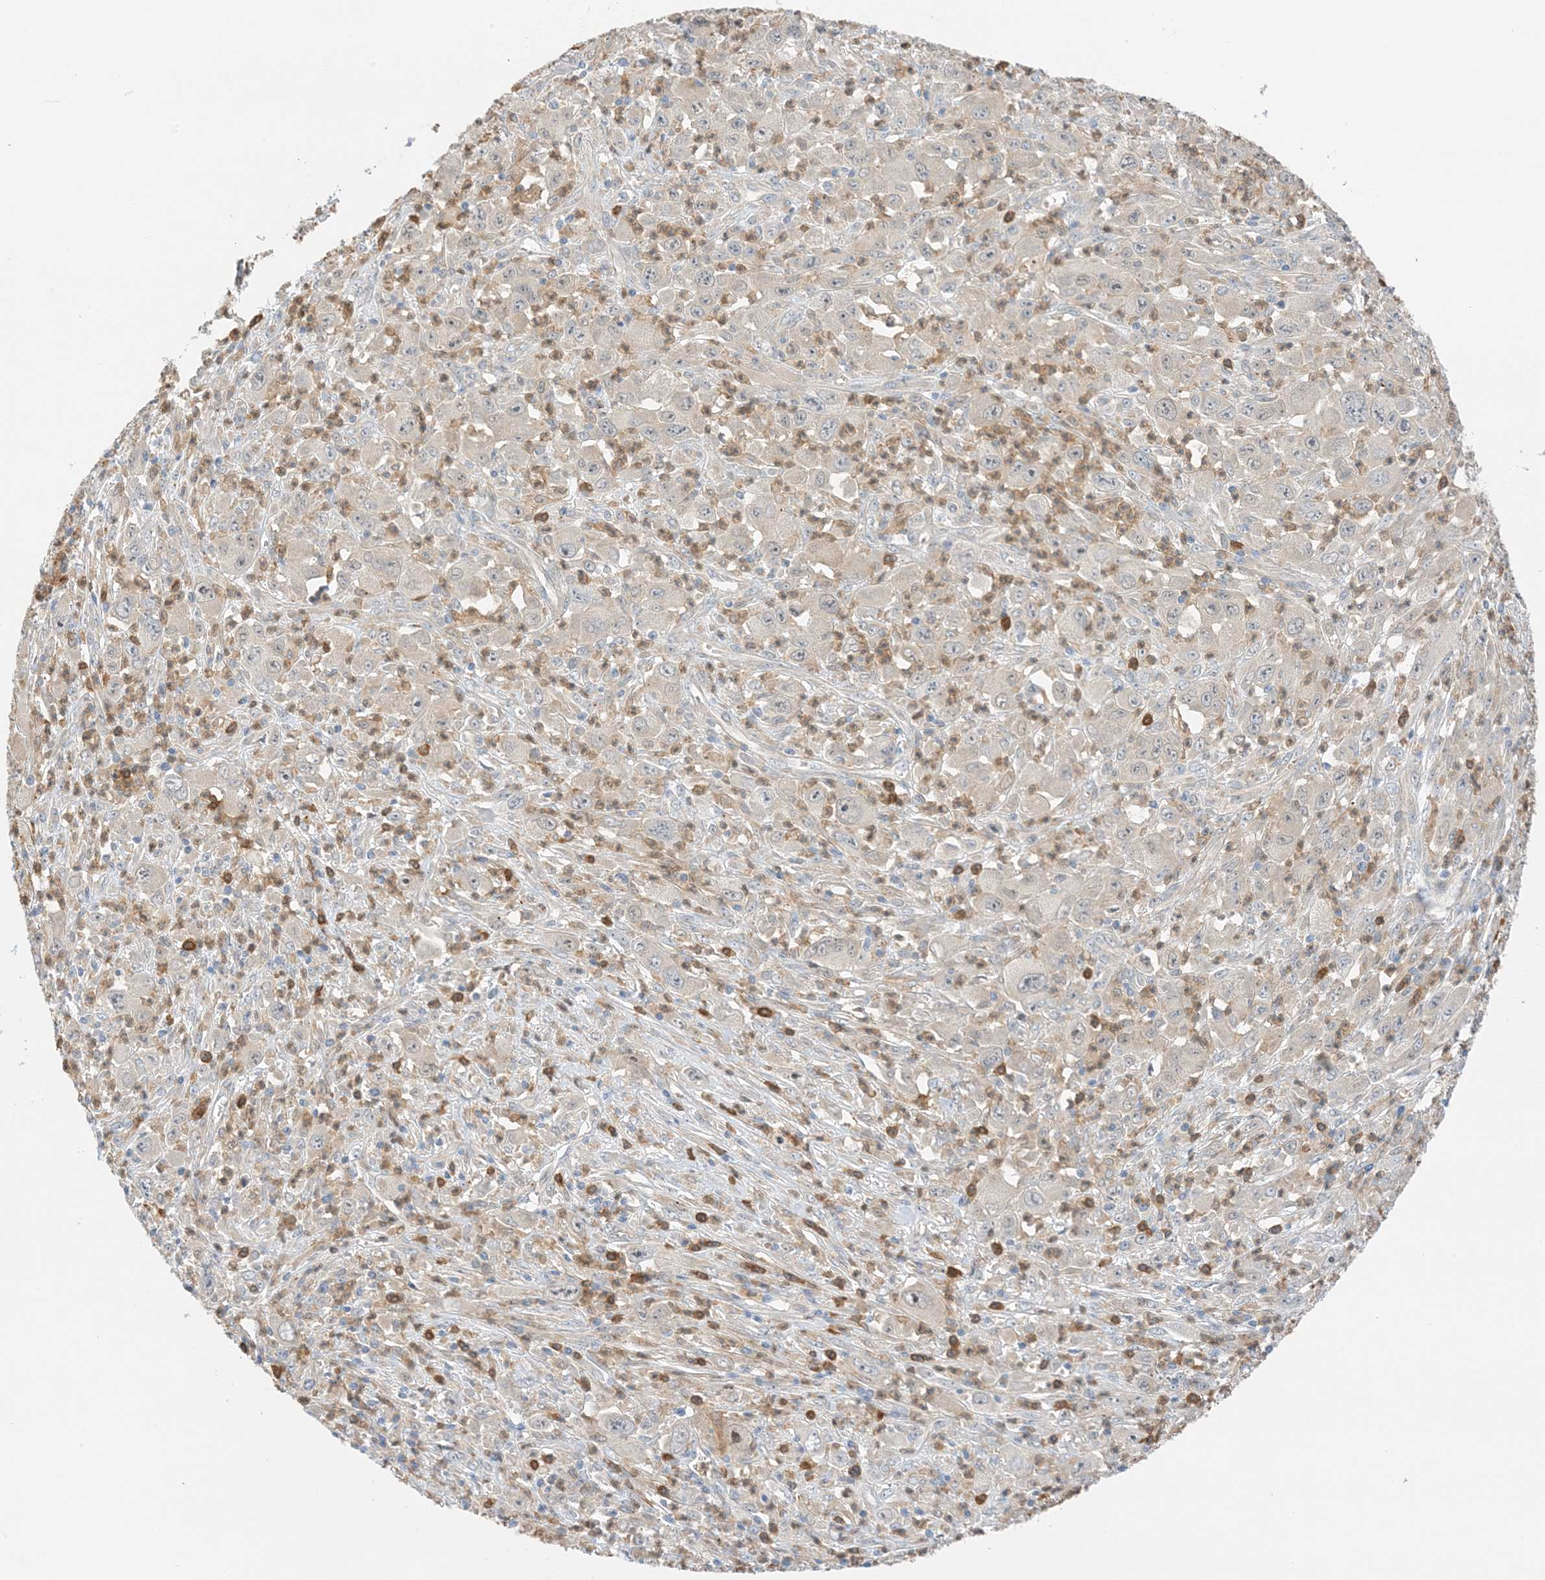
{"staining": {"intensity": "negative", "quantity": "none", "location": "none"}, "tissue": "melanoma", "cell_type": "Tumor cells", "image_type": "cancer", "snomed": [{"axis": "morphology", "description": "Malignant melanoma, Metastatic site"}, {"axis": "topography", "description": "Skin"}], "caption": "This image is of malignant melanoma (metastatic site) stained with IHC to label a protein in brown with the nuclei are counter-stained blue. There is no positivity in tumor cells.", "gene": "KIFBP", "patient": {"sex": "female", "age": 56}}